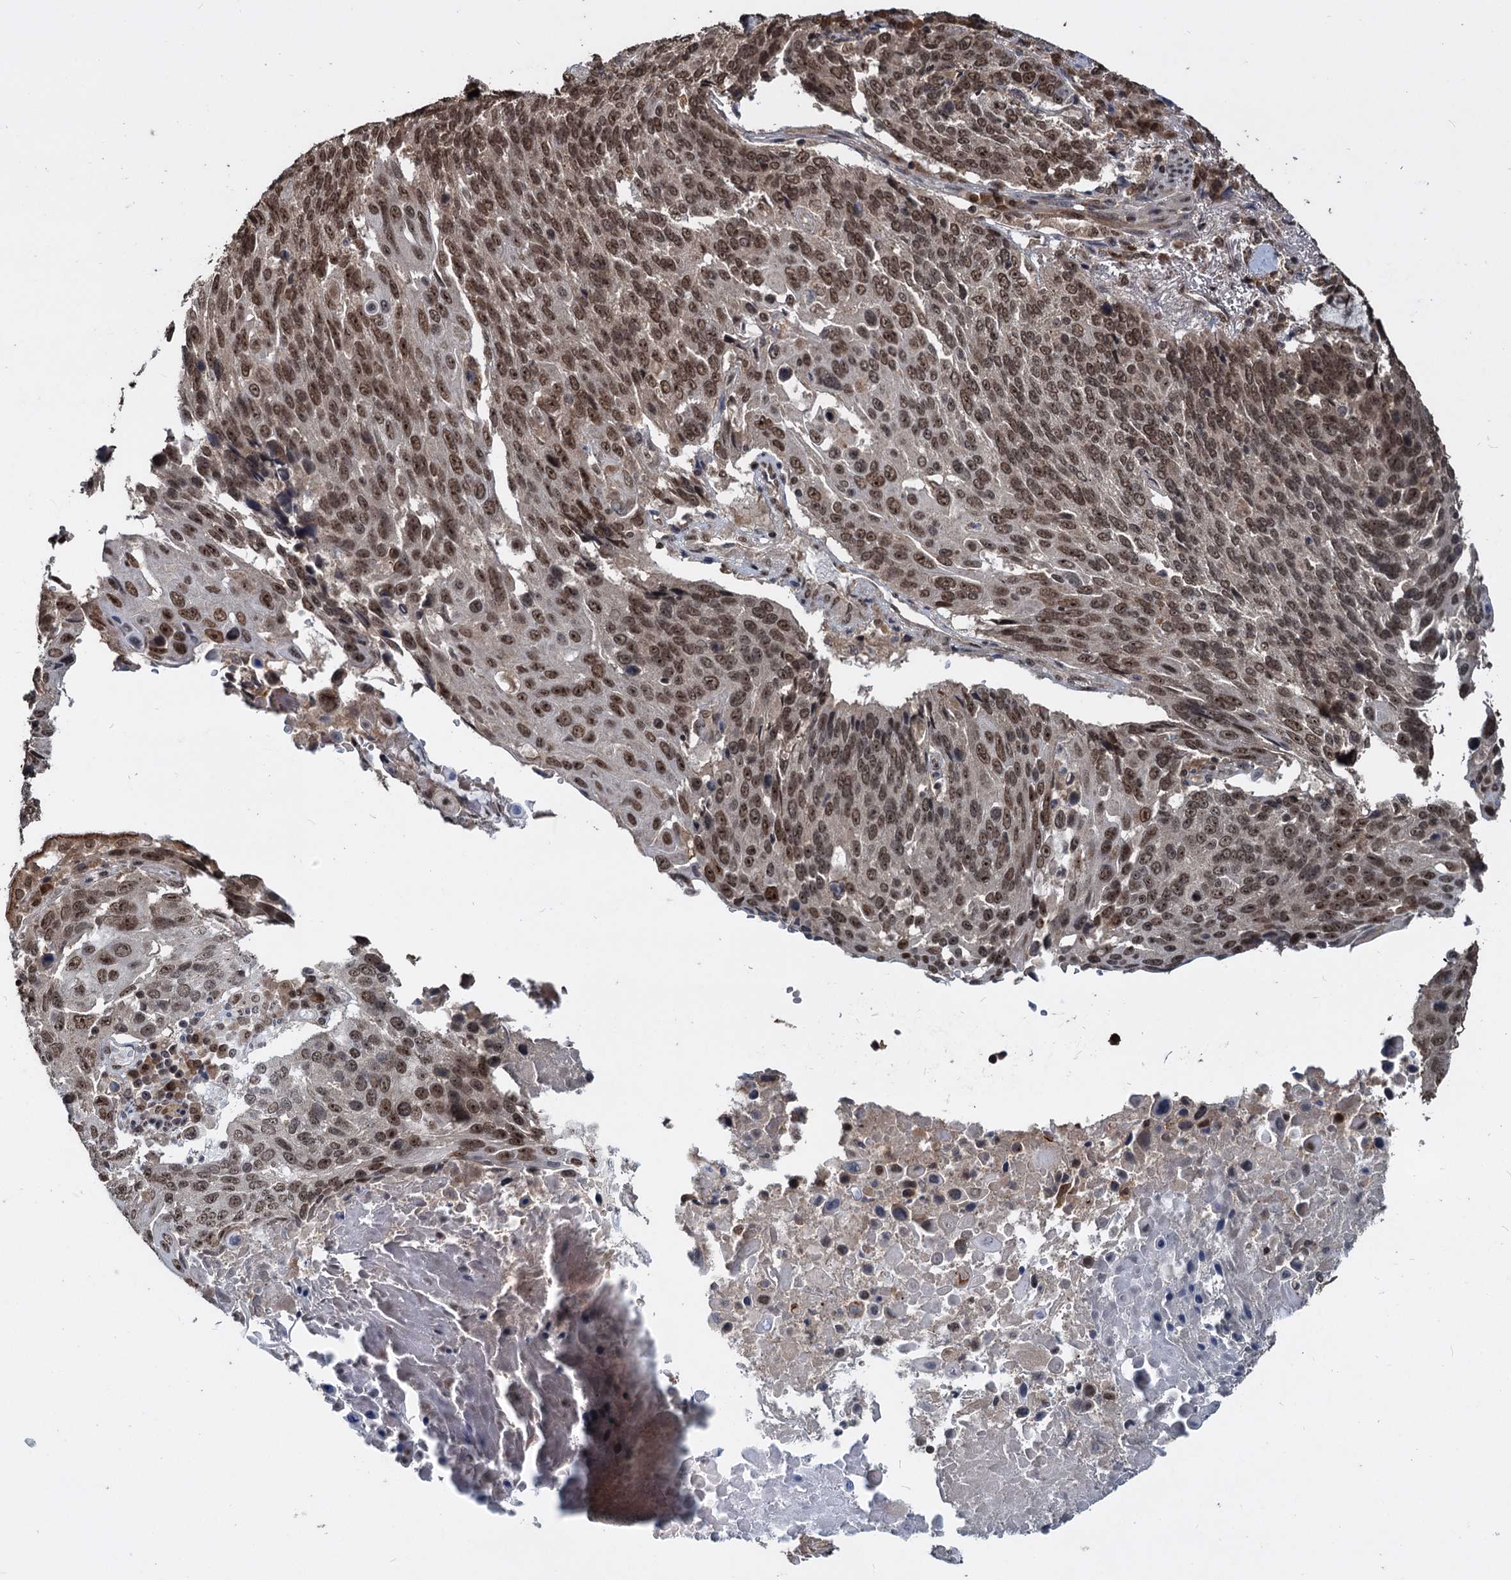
{"staining": {"intensity": "moderate", "quantity": ">75%", "location": "nuclear"}, "tissue": "lung cancer", "cell_type": "Tumor cells", "image_type": "cancer", "snomed": [{"axis": "morphology", "description": "Squamous cell carcinoma, NOS"}, {"axis": "topography", "description": "Lung"}], "caption": "A medium amount of moderate nuclear positivity is seen in approximately >75% of tumor cells in lung cancer (squamous cell carcinoma) tissue. The protein of interest is shown in brown color, while the nuclei are stained blue.", "gene": "FAM216B", "patient": {"sex": "male", "age": 66}}